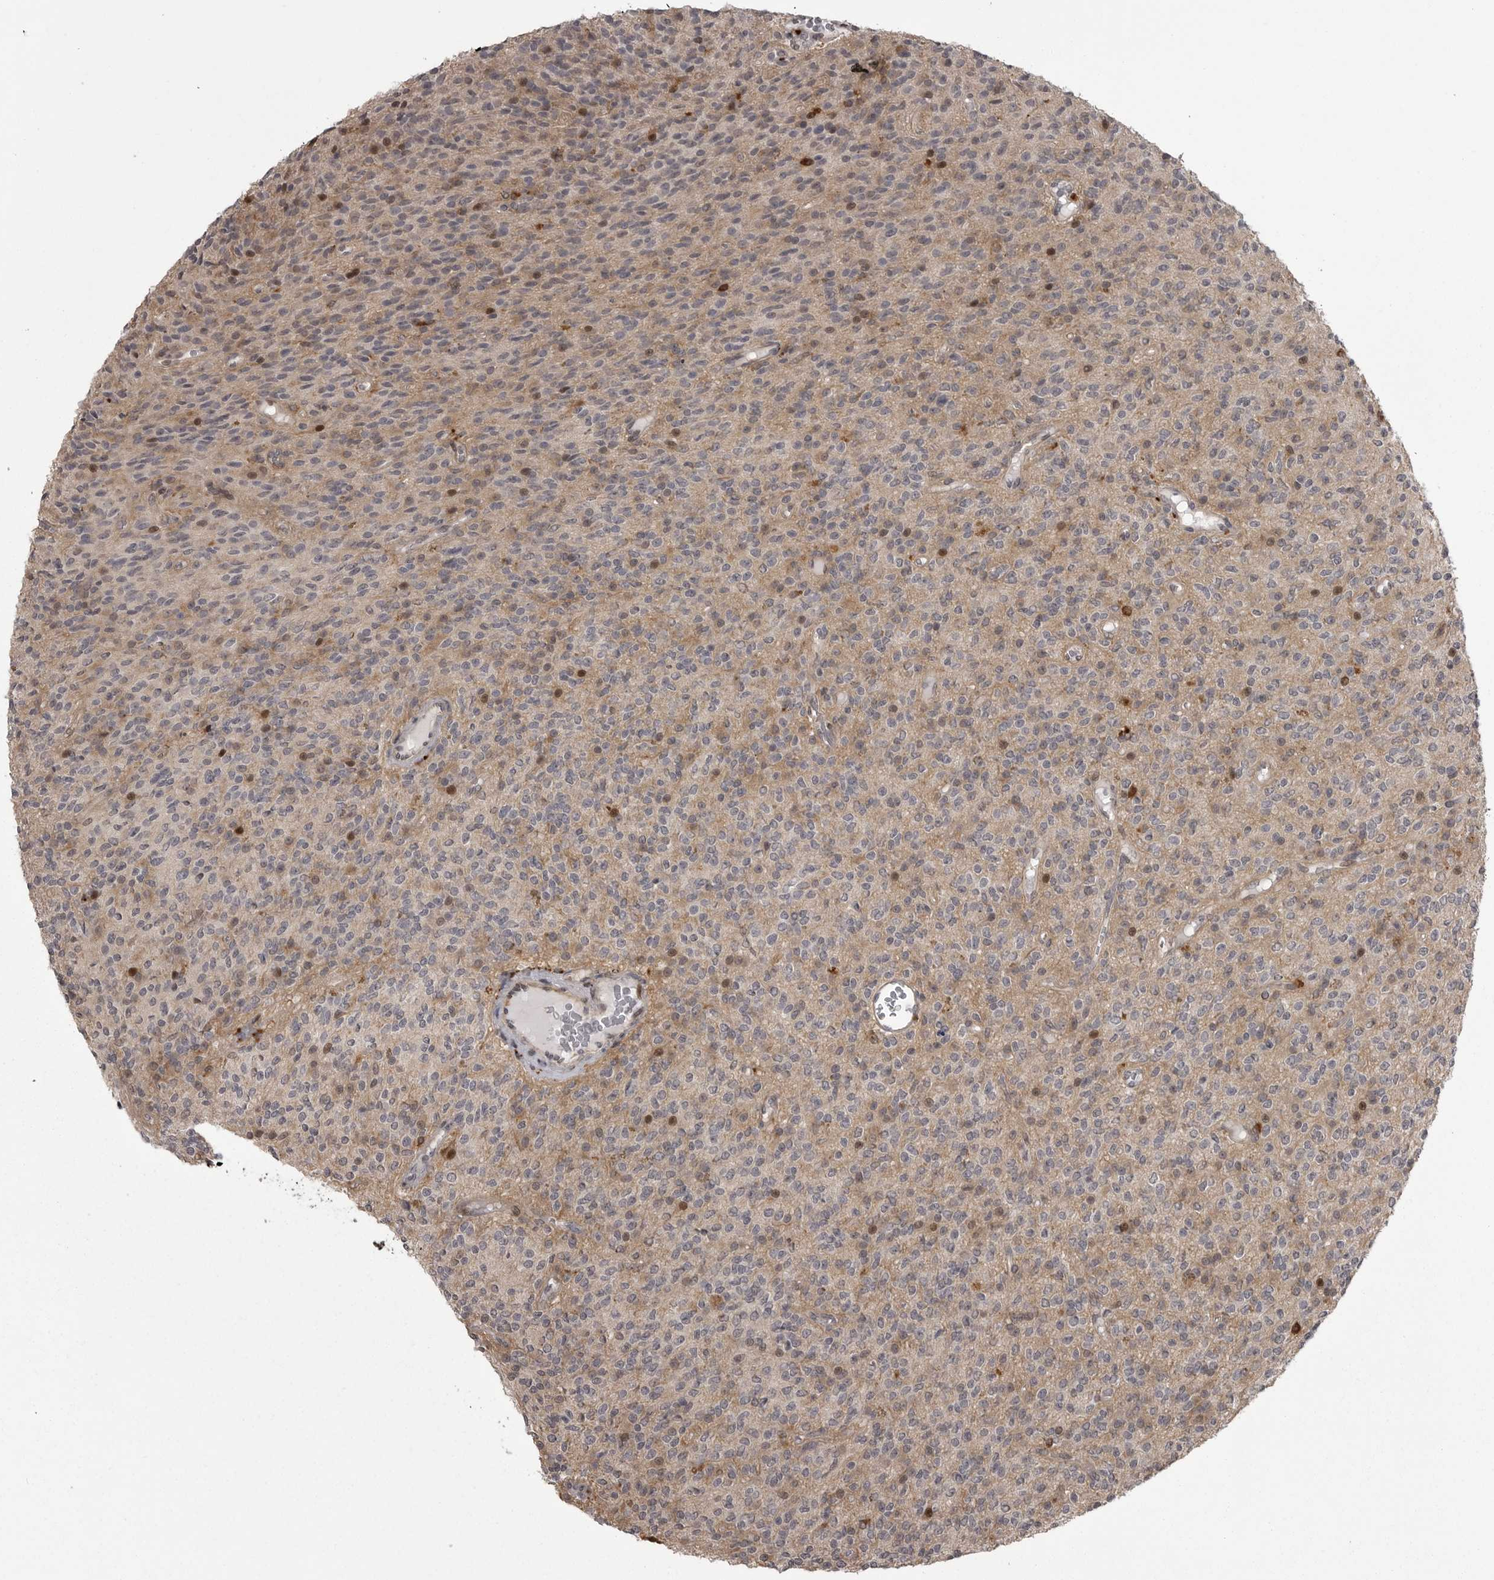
{"staining": {"intensity": "moderate", "quantity": "25%-75%", "location": "cytoplasmic/membranous"}, "tissue": "glioma", "cell_type": "Tumor cells", "image_type": "cancer", "snomed": [{"axis": "morphology", "description": "Glioma, malignant, High grade"}, {"axis": "topography", "description": "Brain"}], "caption": "A brown stain labels moderate cytoplasmic/membranous expression of a protein in malignant glioma (high-grade) tumor cells.", "gene": "SNX16", "patient": {"sex": "male", "age": 34}}